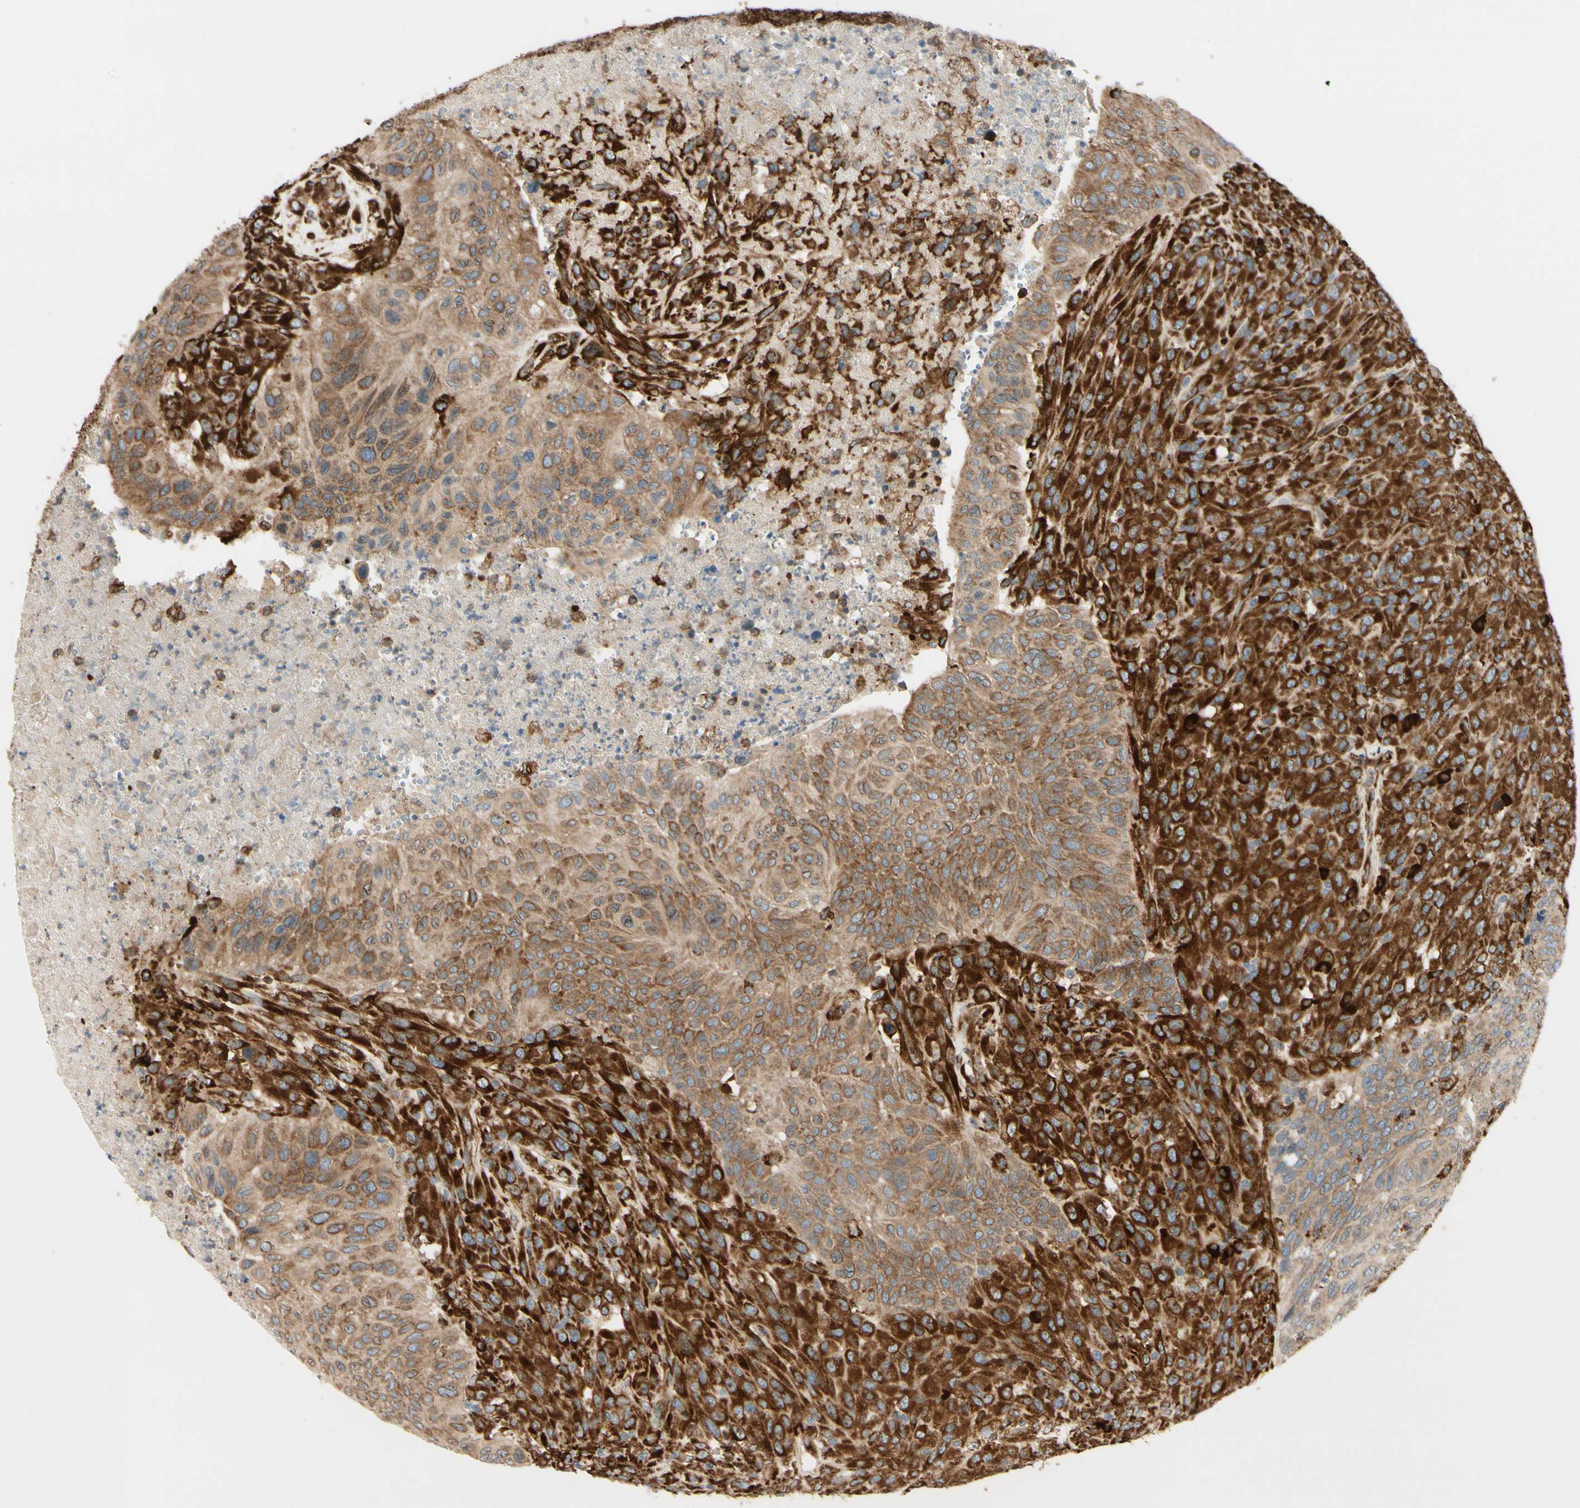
{"staining": {"intensity": "strong", "quantity": ">75%", "location": "cytoplasmic/membranous"}, "tissue": "urothelial cancer", "cell_type": "Tumor cells", "image_type": "cancer", "snomed": [{"axis": "morphology", "description": "Urothelial carcinoma, High grade"}, {"axis": "topography", "description": "Urinary bladder"}], "caption": "A high-resolution image shows immunohistochemistry staining of urothelial carcinoma (high-grade), which reveals strong cytoplasmic/membranous positivity in about >75% of tumor cells. (DAB IHC with brightfield microscopy, high magnification).", "gene": "RRBP1", "patient": {"sex": "male", "age": 66}}